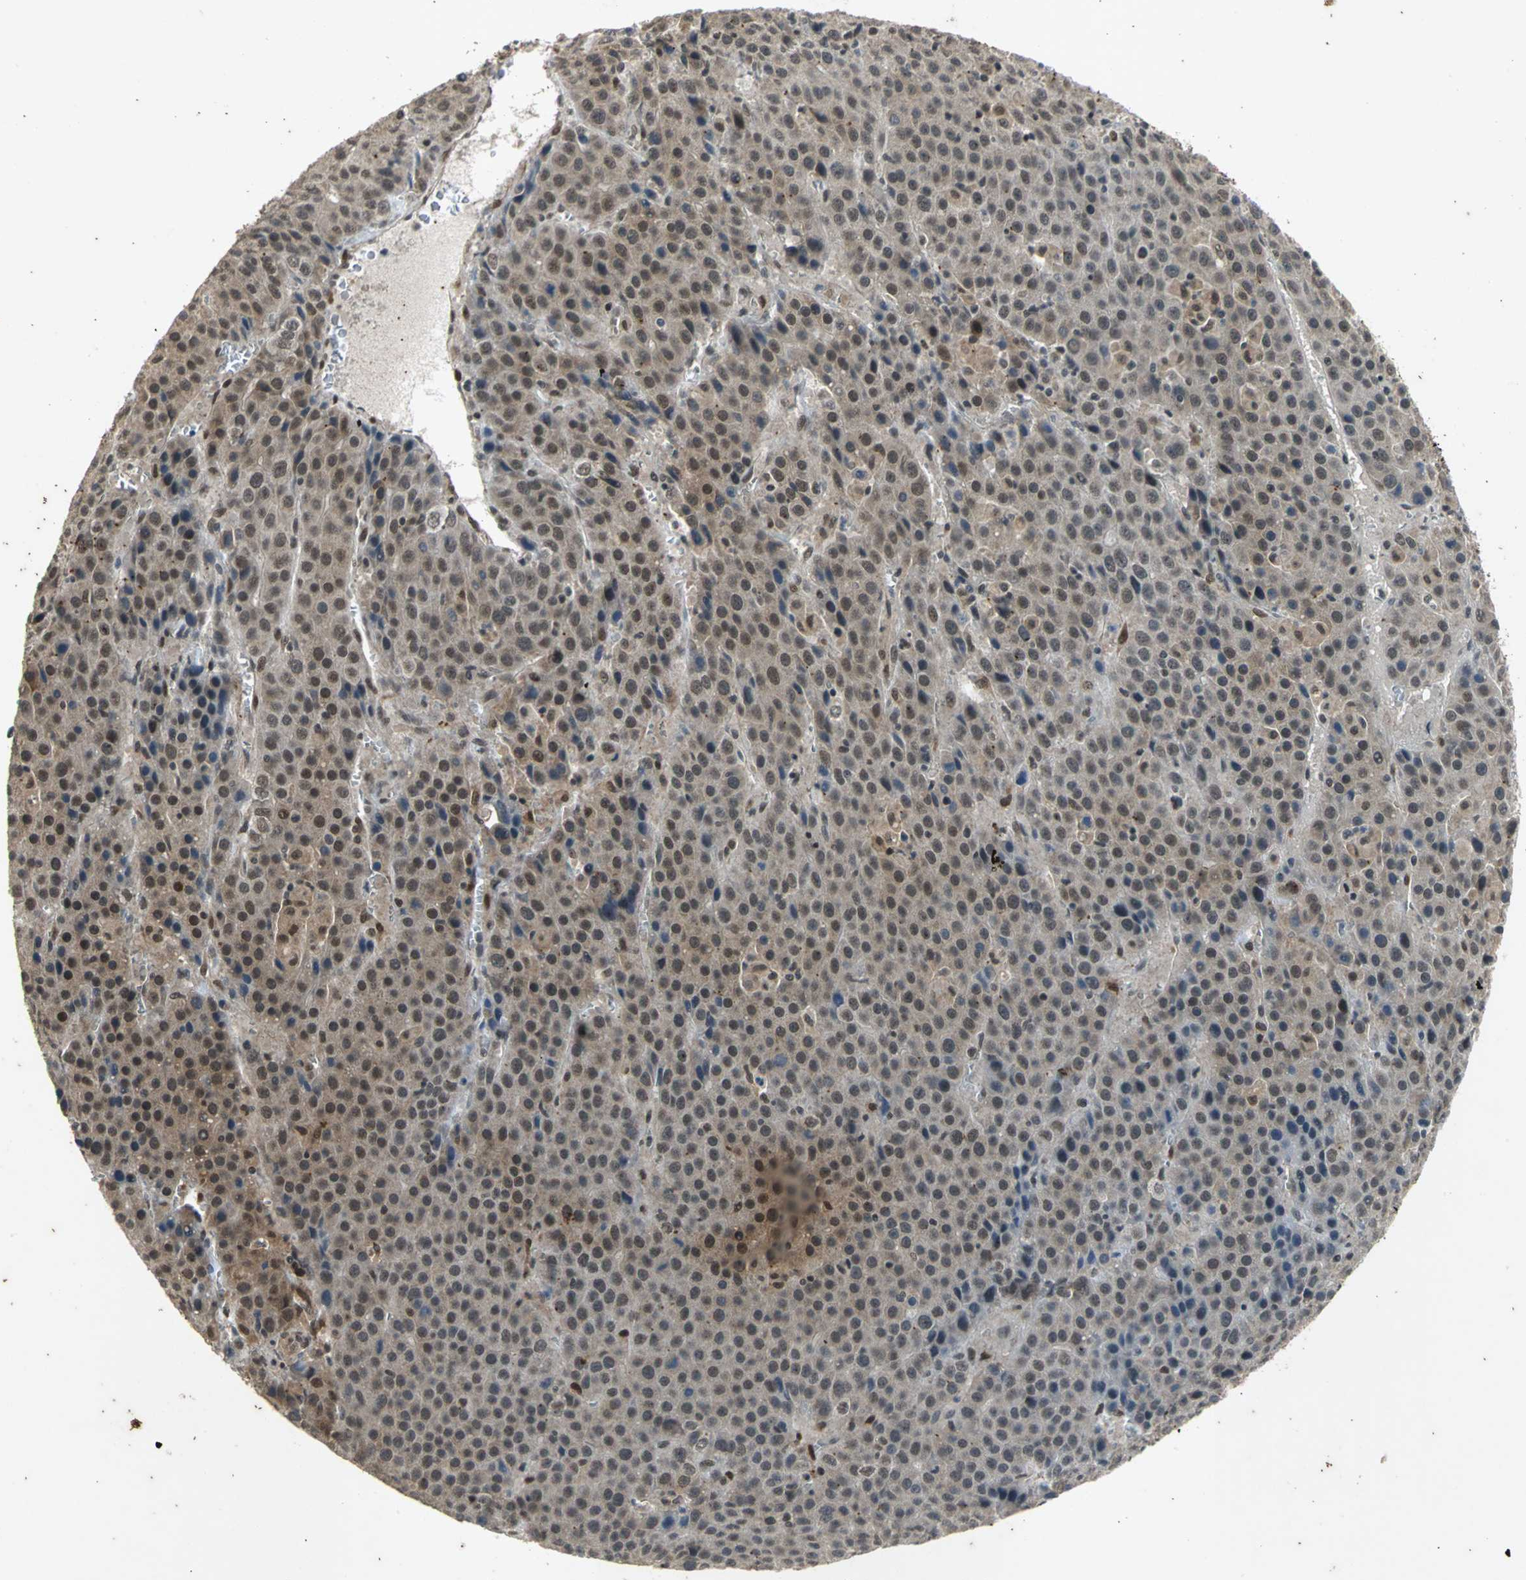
{"staining": {"intensity": "weak", "quantity": "25%-75%", "location": "cytoplasmic/membranous"}, "tissue": "liver cancer", "cell_type": "Tumor cells", "image_type": "cancer", "snomed": [{"axis": "morphology", "description": "Carcinoma, Hepatocellular, NOS"}, {"axis": "topography", "description": "Liver"}], "caption": "Brown immunohistochemical staining in human hepatocellular carcinoma (liver) shows weak cytoplasmic/membranous positivity in about 25%-75% of tumor cells.", "gene": "NOTCH3", "patient": {"sex": "female", "age": 53}}